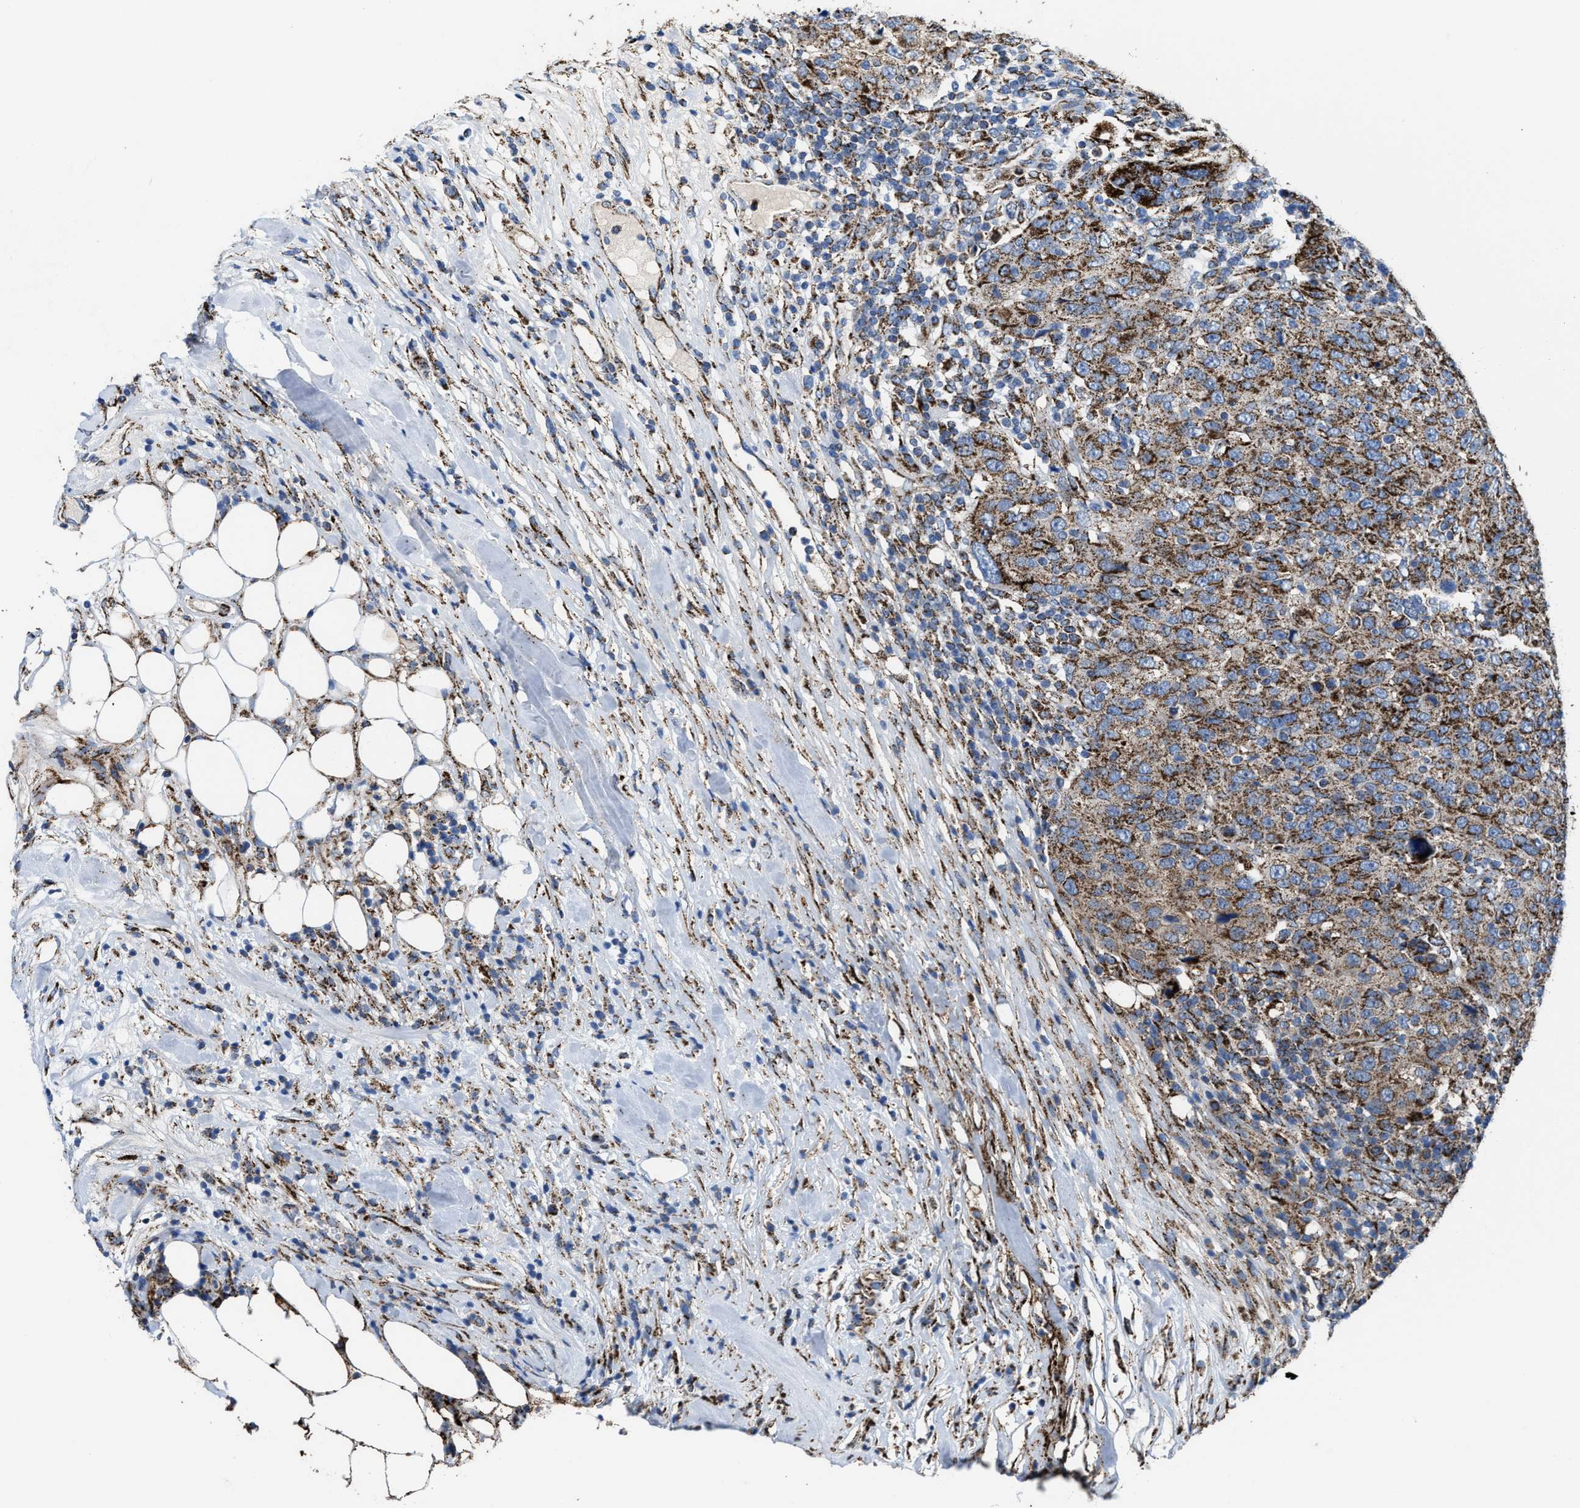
{"staining": {"intensity": "strong", "quantity": ">75%", "location": "cytoplasmic/membranous"}, "tissue": "breast cancer", "cell_type": "Tumor cells", "image_type": "cancer", "snomed": [{"axis": "morphology", "description": "Duct carcinoma"}, {"axis": "topography", "description": "Breast"}], "caption": "An image of breast cancer (infiltrating ductal carcinoma) stained for a protein reveals strong cytoplasmic/membranous brown staining in tumor cells. The protein of interest is stained brown, and the nuclei are stained in blue (DAB (3,3'-diaminobenzidine) IHC with brightfield microscopy, high magnification).", "gene": "ALDH1B1", "patient": {"sex": "female", "age": 37}}